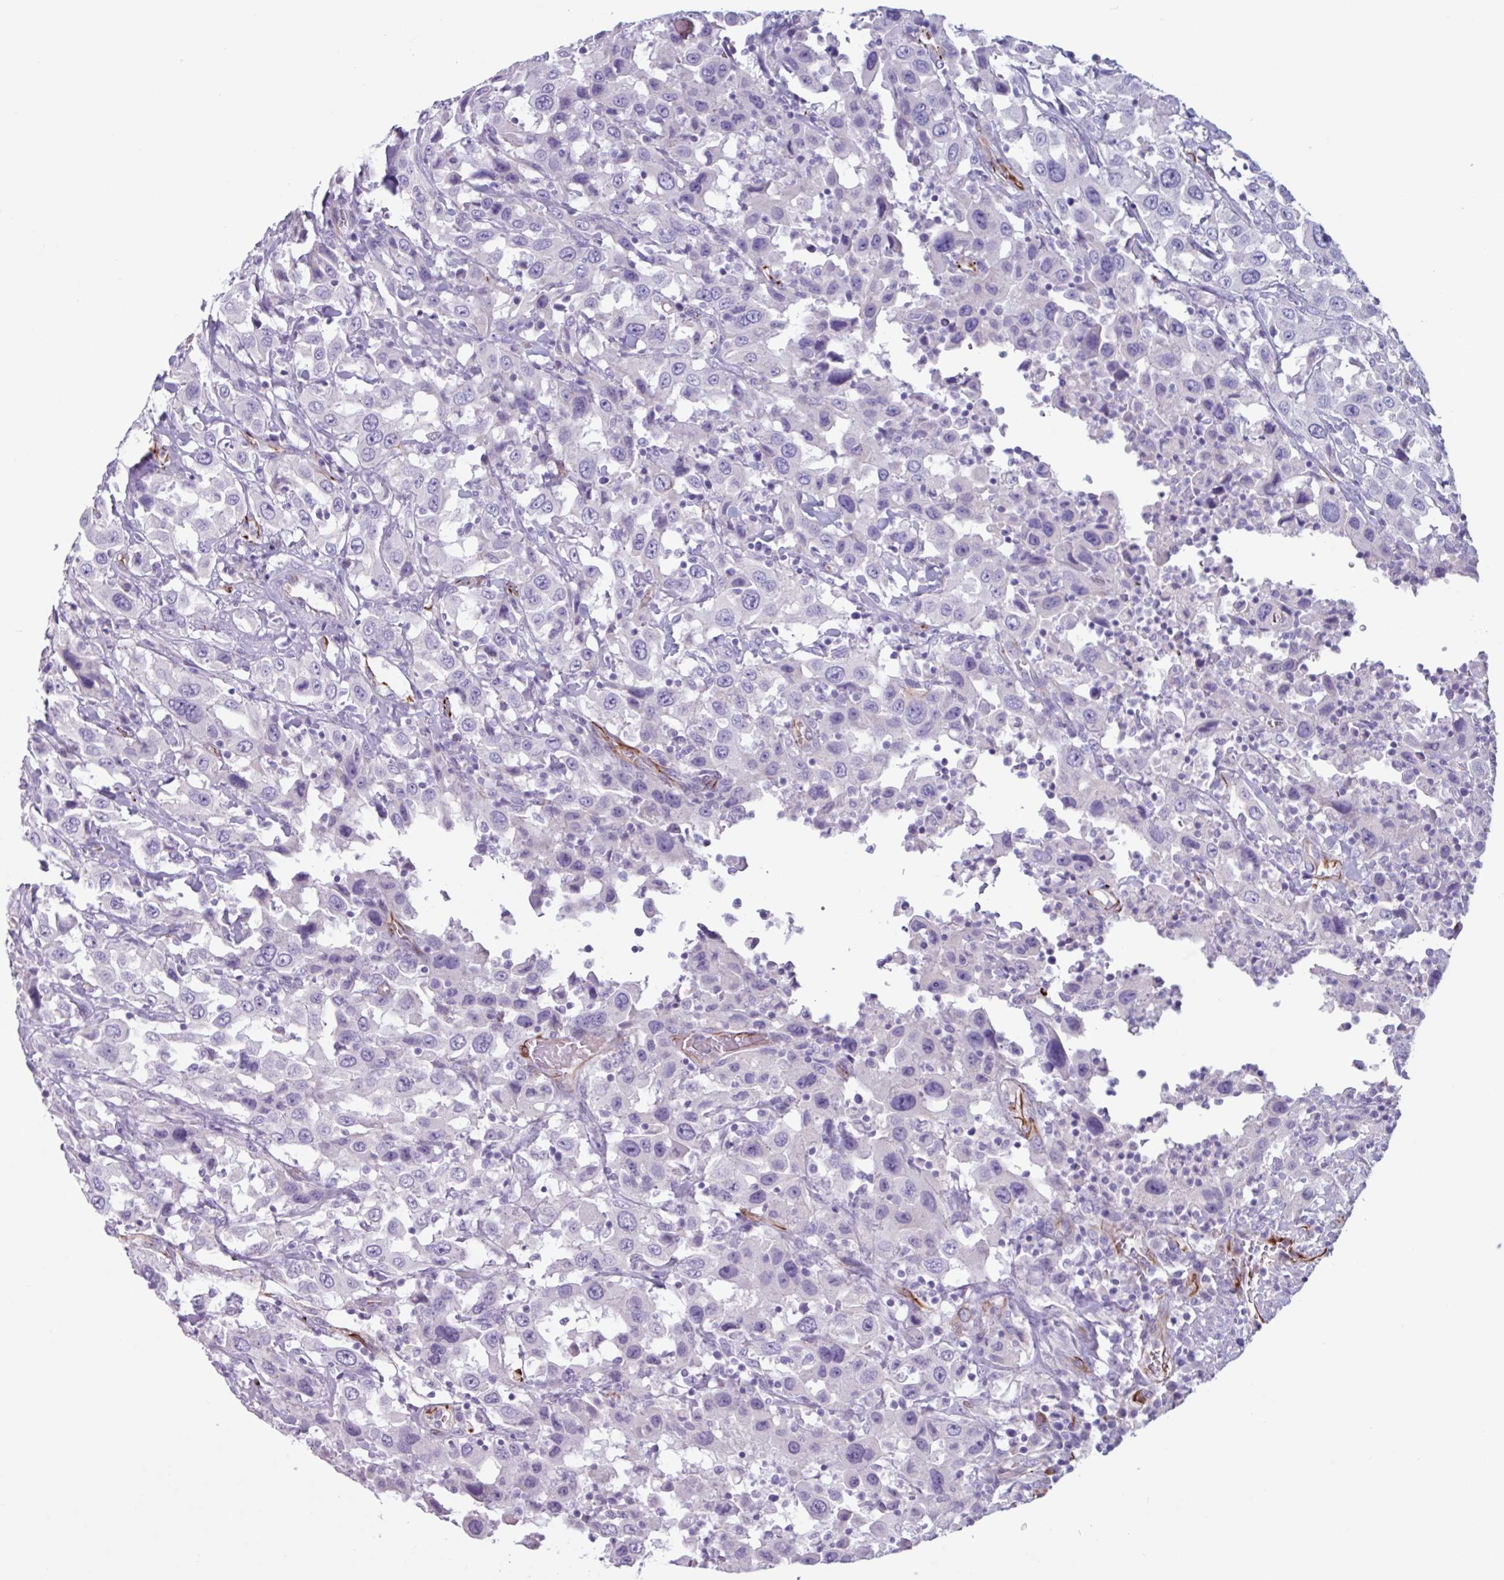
{"staining": {"intensity": "negative", "quantity": "none", "location": "none"}, "tissue": "urothelial cancer", "cell_type": "Tumor cells", "image_type": "cancer", "snomed": [{"axis": "morphology", "description": "Urothelial carcinoma, High grade"}, {"axis": "topography", "description": "Urinary bladder"}], "caption": "An immunohistochemistry (IHC) micrograph of urothelial cancer is shown. There is no staining in tumor cells of urothelial cancer.", "gene": "BTD", "patient": {"sex": "male", "age": 61}}